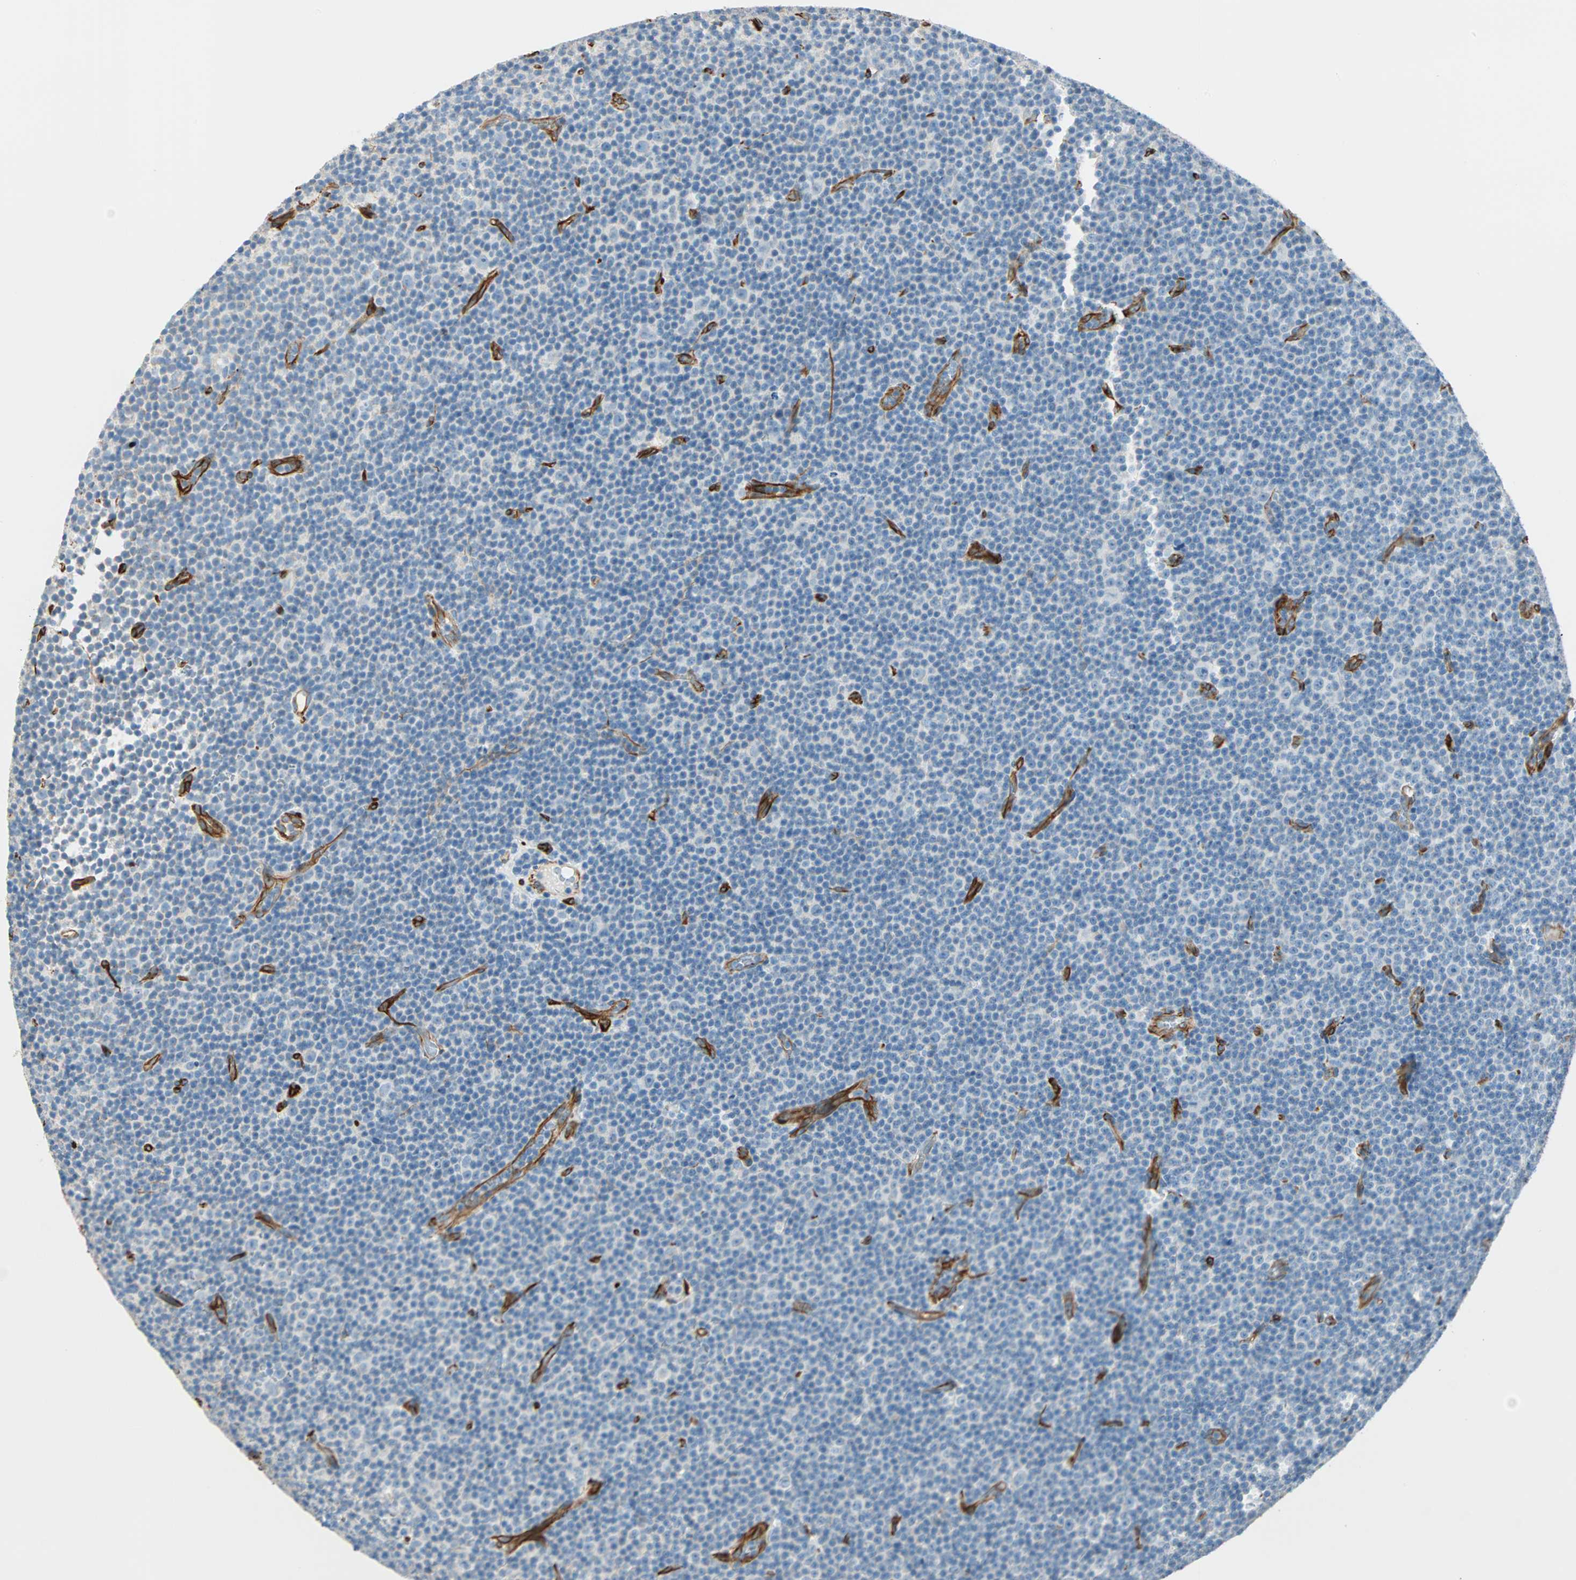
{"staining": {"intensity": "negative", "quantity": "none", "location": "none"}, "tissue": "lymphoma", "cell_type": "Tumor cells", "image_type": "cancer", "snomed": [{"axis": "morphology", "description": "Malignant lymphoma, non-Hodgkin's type, Low grade"}, {"axis": "topography", "description": "Lymph node"}], "caption": "The immunohistochemistry histopathology image has no significant staining in tumor cells of lymphoma tissue.", "gene": "NES", "patient": {"sex": "female", "age": 67}}